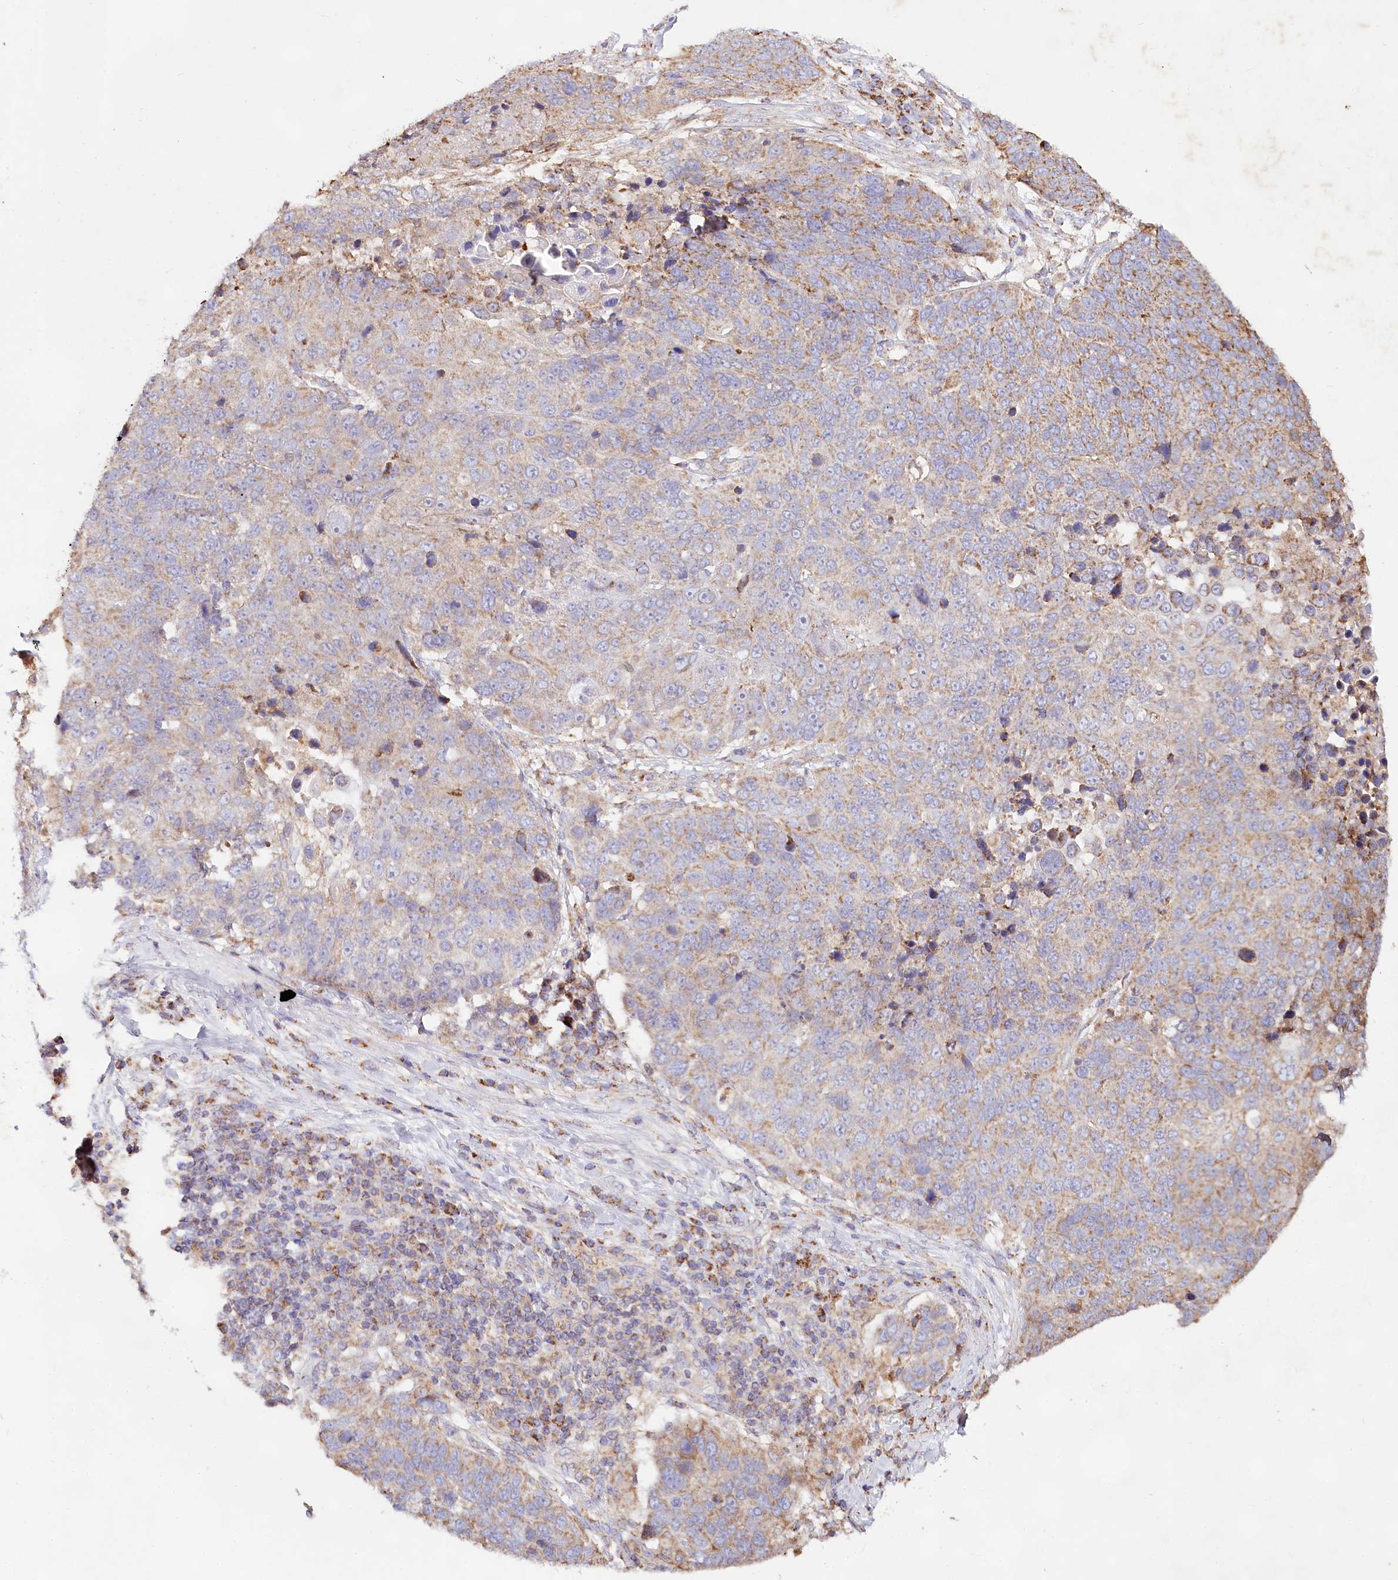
{"staining": {"intensity": "weak", "quantity": "25%-75%", "location": "cytoplasmic/membranous"}, "tissue": "lung cancer", "cell_type": "Tumor cells", "image_type": "cancer", "snomed": [{"axis": "morphology", "description": "Normal tissue, NOS"}, {"axis": "morphology", "description": "Squamous cell carcinoma, NOS"}, {"axis": "topography", "description": "Lymph node"}, {"axis": "topography", "description": "Lung"}], "caption": "Tumor cells demonstrate low levels of weak cytoplasmic/membranous expression in approximately 25%-75% of cells in human squamous cell carcinoma (lung).", "gene": "TASOR2", "patient": {"sex": "male", "age": 66}}